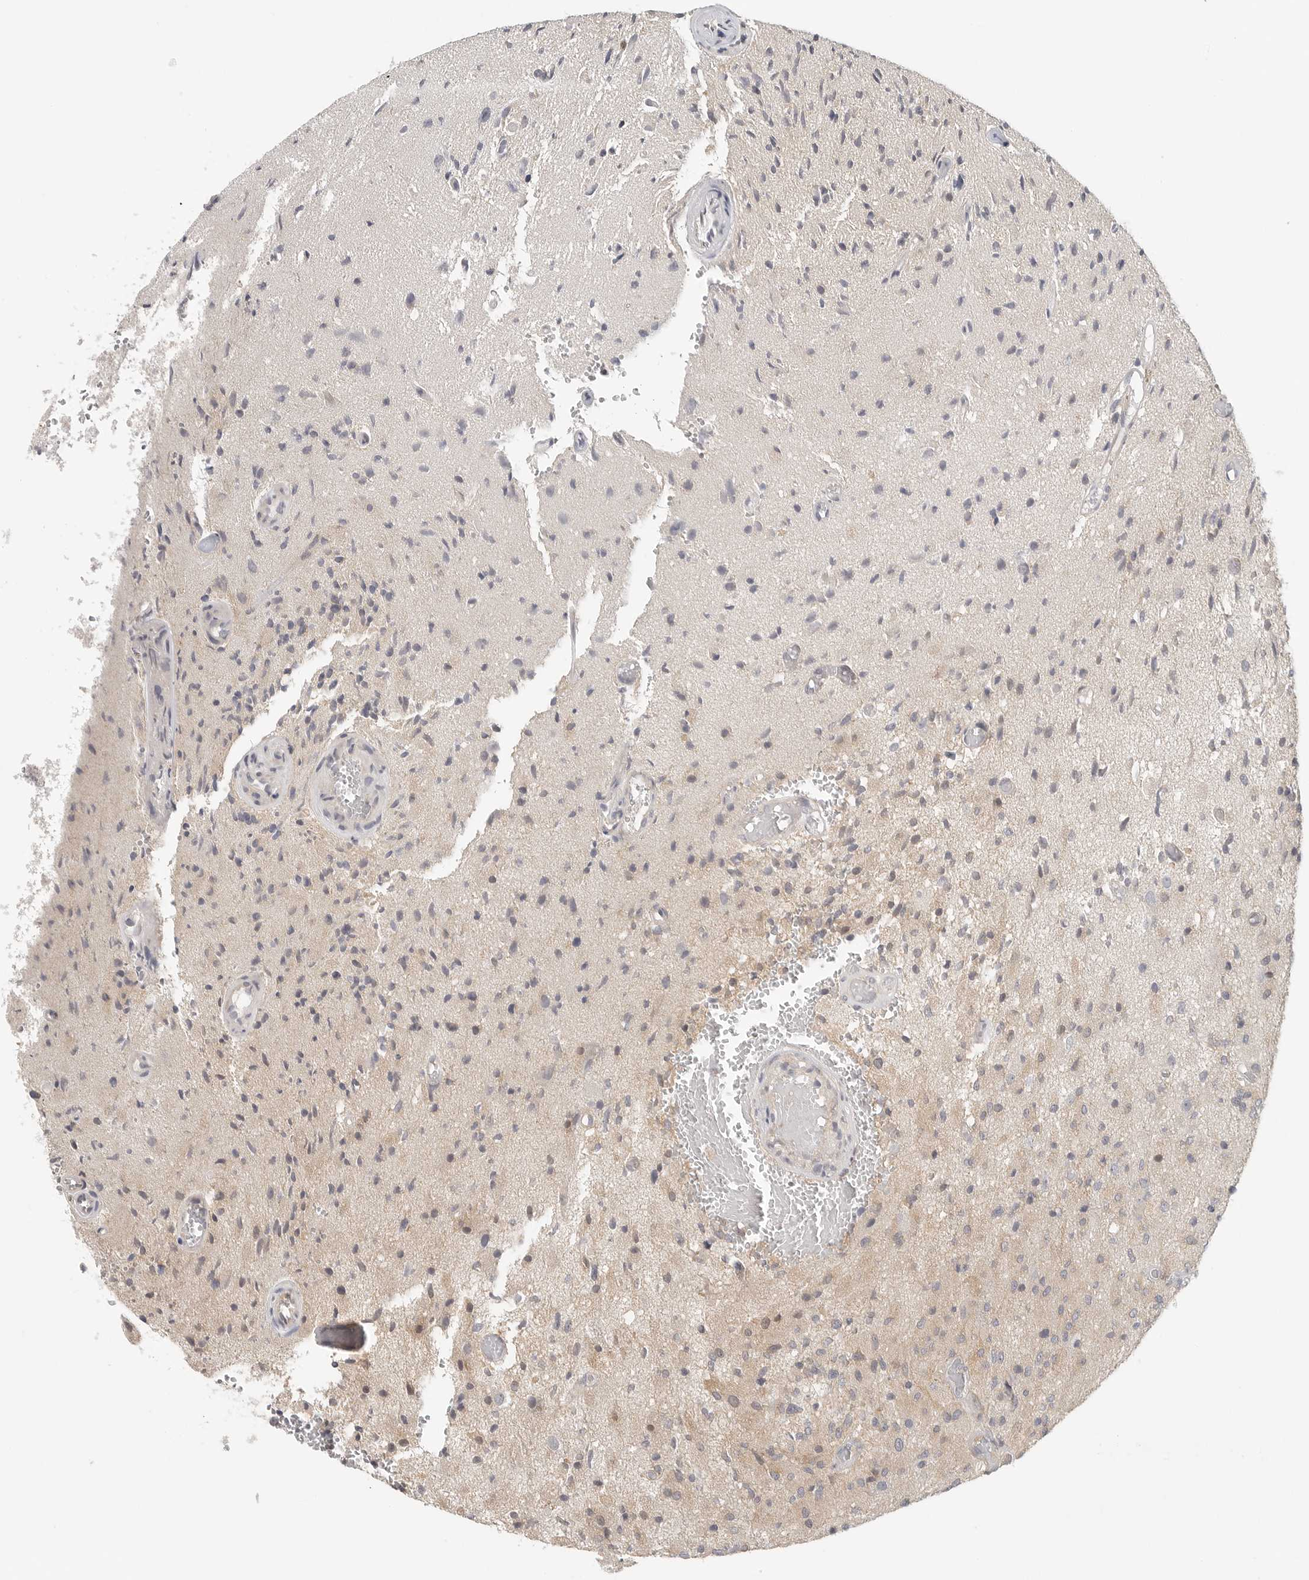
{"staining": {"intensity": "negative", "quantity": "none", "location": "none"}, "tissue": "glioma", "cell_type": "Tumor cells", "image_type": "cancer", "snomed": [{"axis": "morphology", "description": "Normal tissue, NOS"}, {"axis": "morphology", "description": "Glioma, malignant, High grade"}, {"axis": "topography", "description": "Cerebral cortex"}], "caption": "Human malignant glioma (high-grade) stained for a protein using IHC exhibits no positivity in tumor cells.", "gene": "HDAC6", "patient": {"sex": "male", "age": 77}}